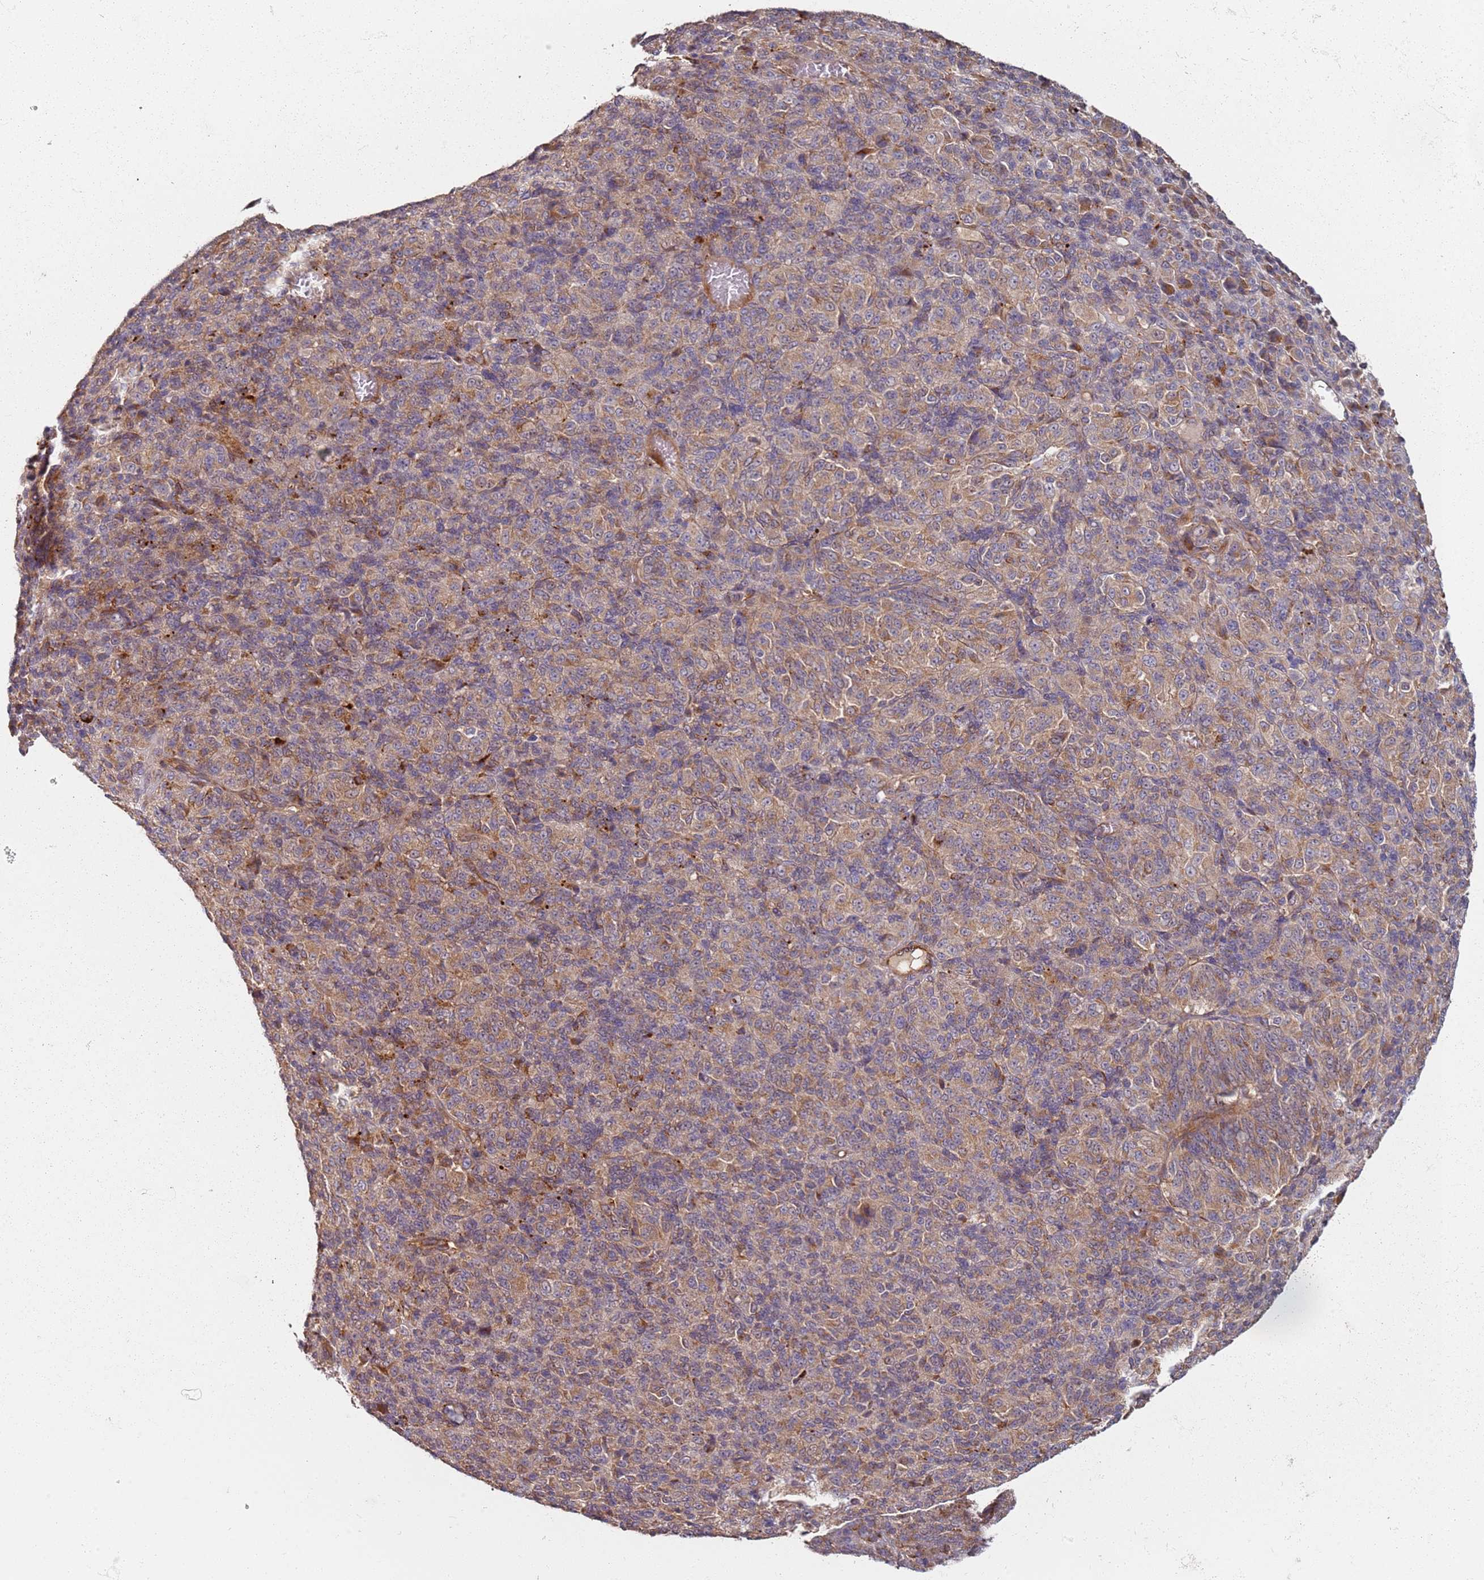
{"staining": {"intensity": "moderate", "quantity": ">75%", "location": "cytoplasmic/membranous"}, "tissue": "melanoma", "cell_type": "Tumor cells", "image_type": "cancer", "snomed": [{"axis": "morphology", "description": "Malignant melanoma, Metastatic site"}, {"axis": "topography", "description": "Brain"}], "caption": "Human melanoma stained for a protein (brown) exhibits moderate cytoplasmic/membranous positive staining in approximately >75% of tumor cells.", "gene": "SCGB2B2", "patient": {"sex": "female", "age": 56}}